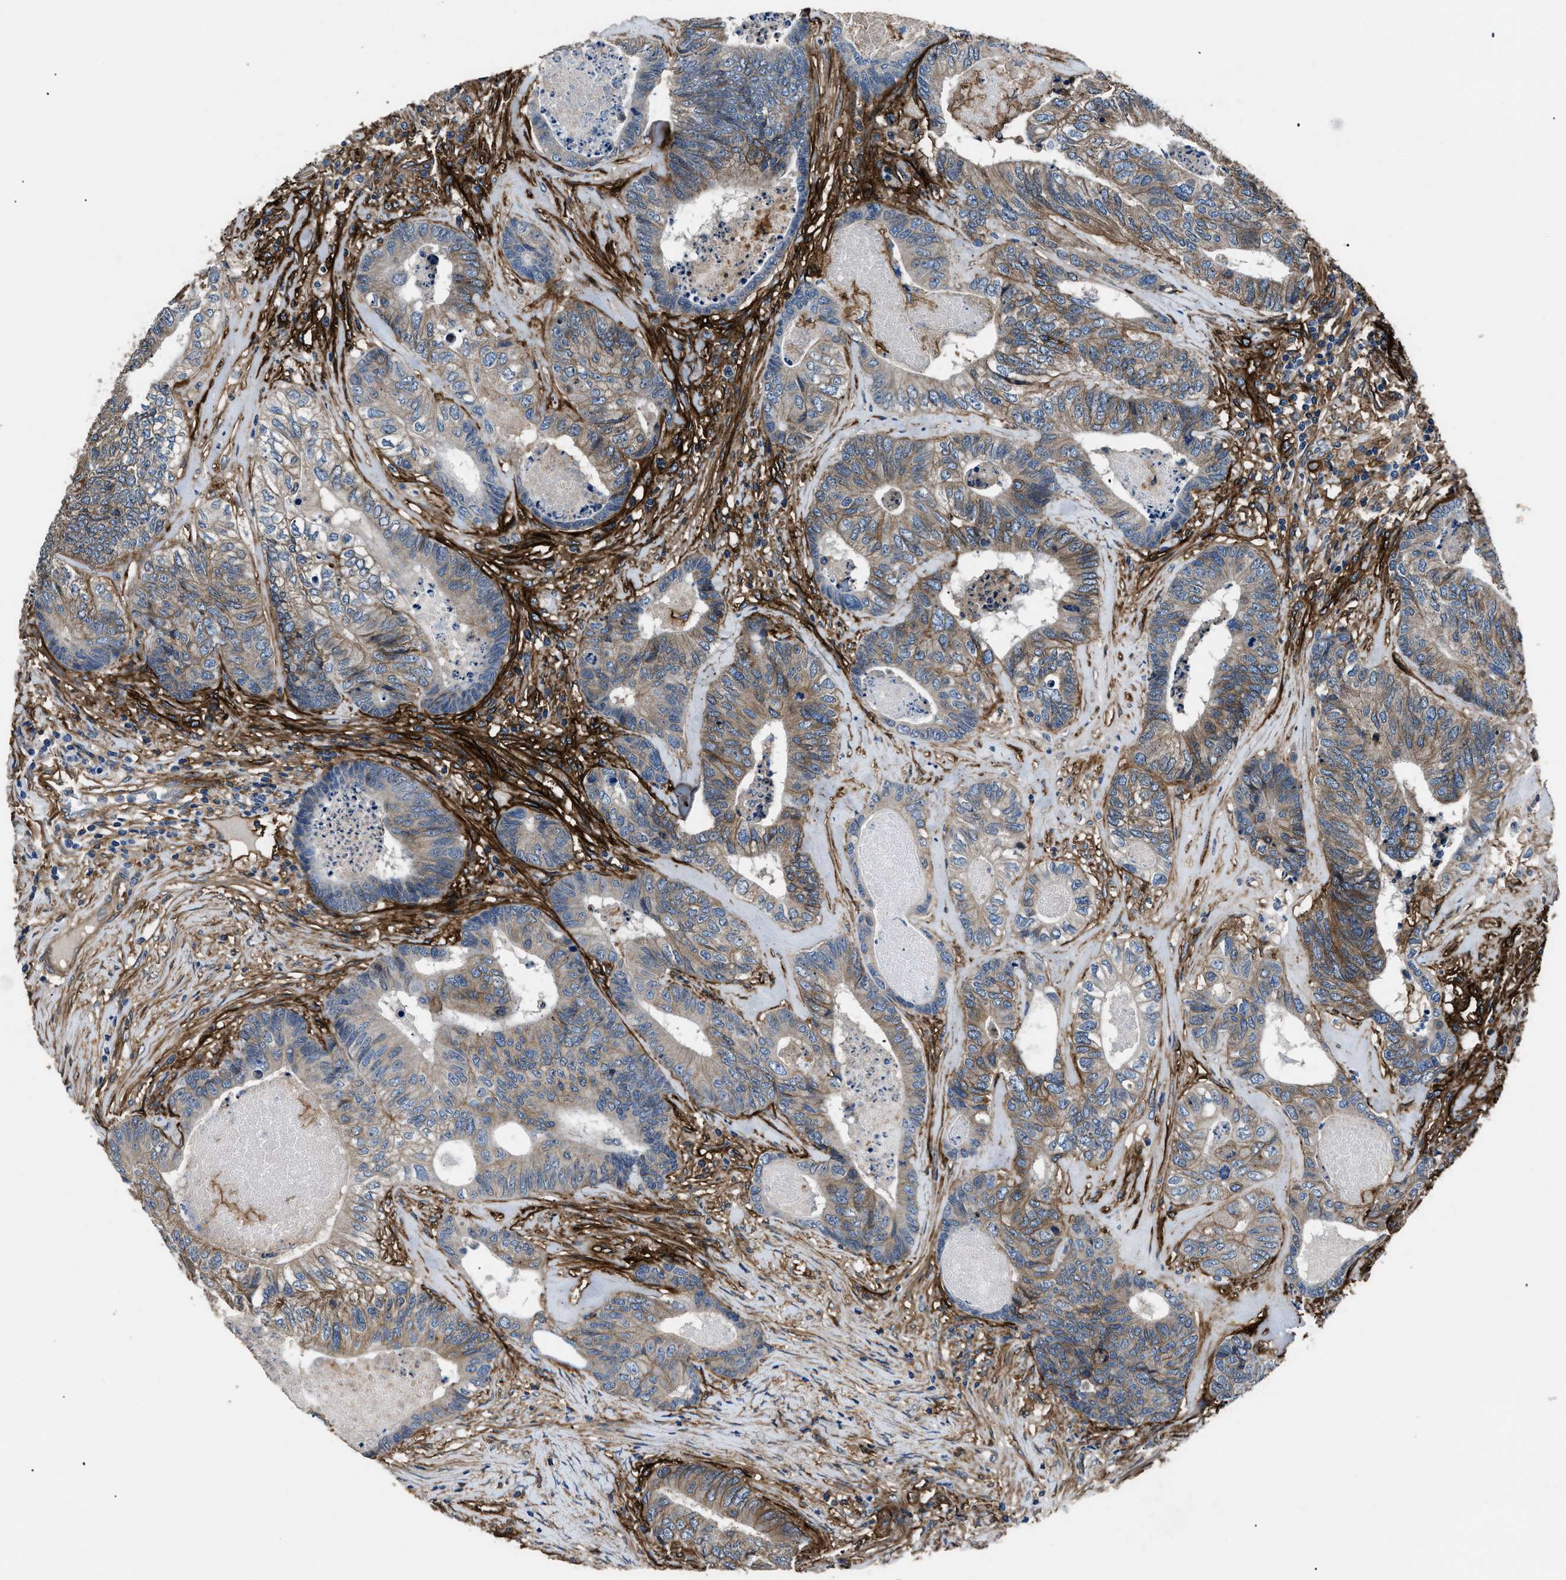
{"staining": {"intensity": "moderate", "quantity": "25%-75%", "location": "cytoplasmic/membranous"}, "tissue": "colorectal cancer", "cell_type": "Tumor cells", "image_type": "cancer", "snomed": [{"axis": "morphology", "description": "Adenocarcinoma, NOS"}, {"axis": "topography", "description": "Colon"}], "caption": "Immunohistochemistry (DAB (3,3'-diaminobenzidine)) staining of human colorectal cancer (adenocarcinoma) displays moderate cytoplasmic/membranous protein staining in about 25%-75% of tumor cells.", "gene": "CD276", "patient": {"sex": "female", "age": 67}}